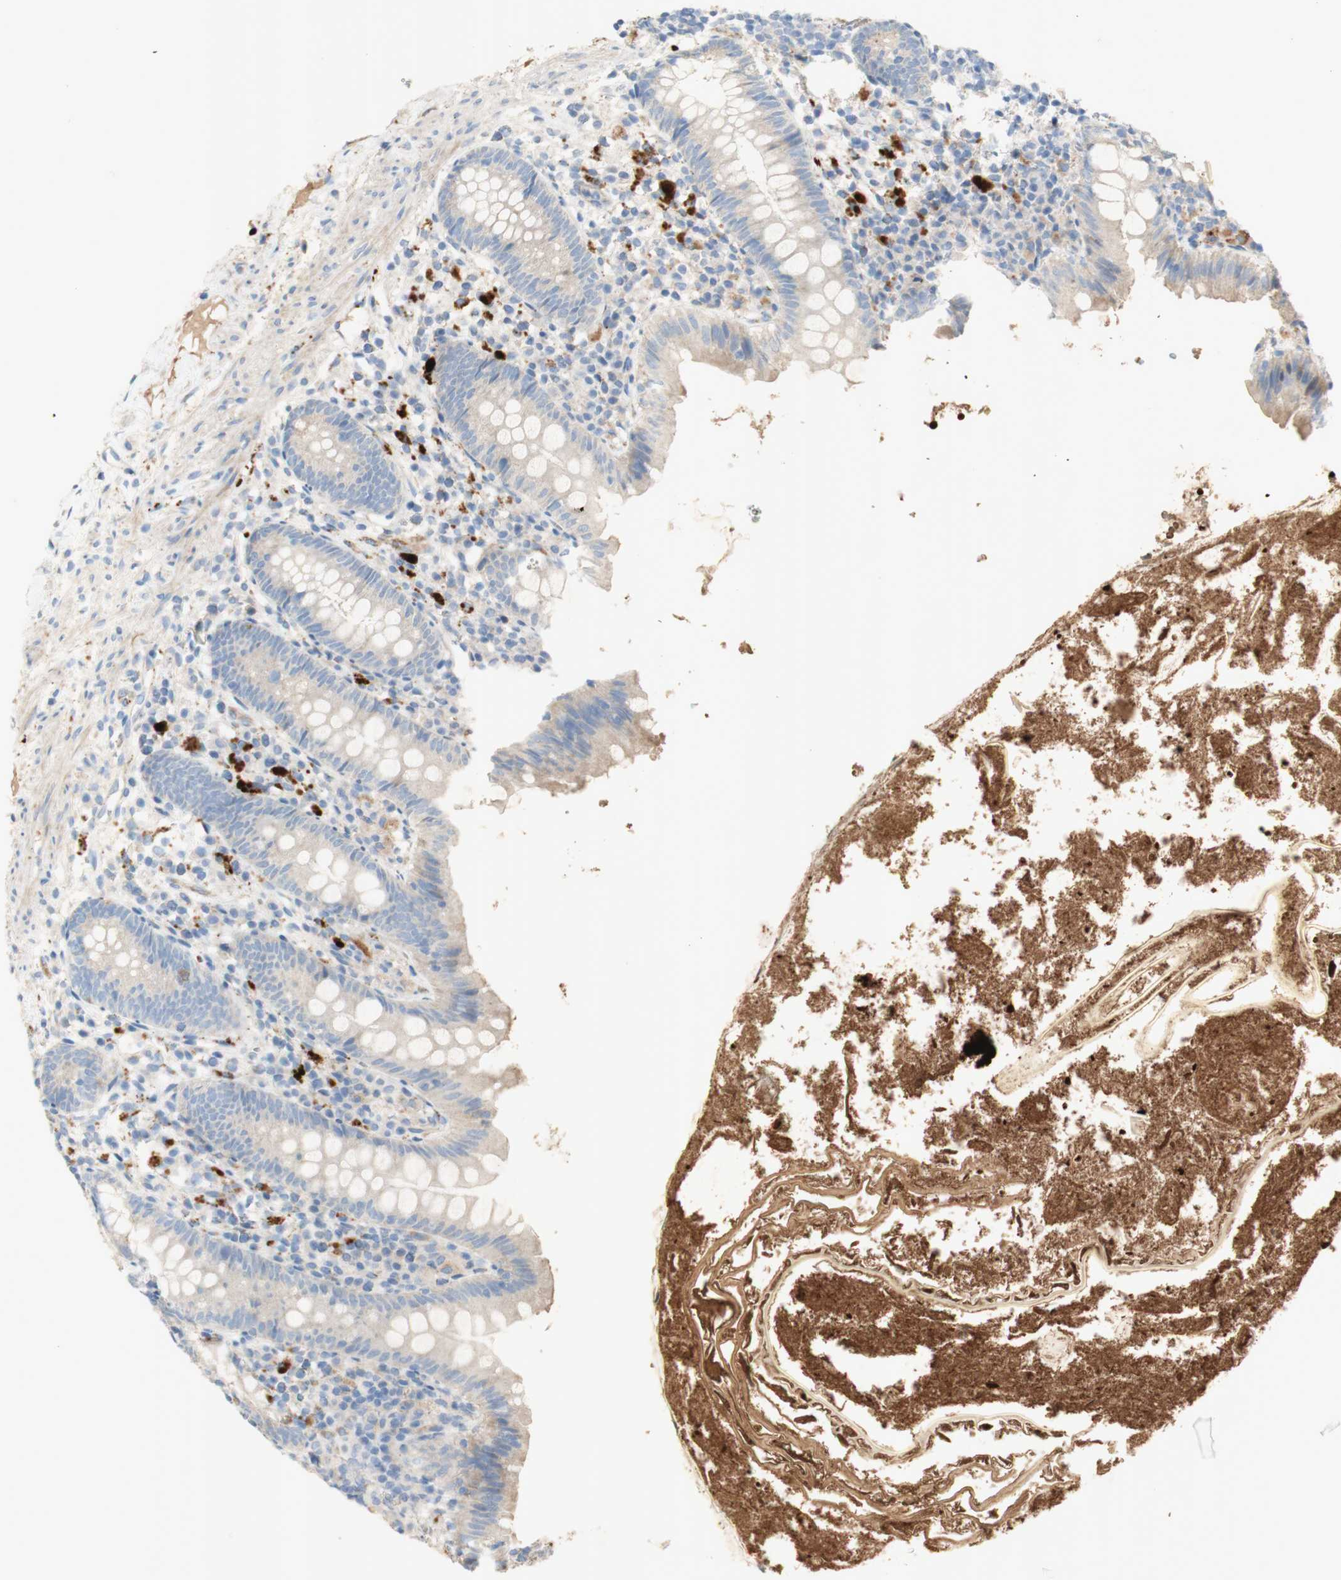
{"staining": {"intensity": "weak", "quantity": "25%-75%", "location": "cytoplasmic/membranous"}, "tissue": "appendix", "cell_type": "Glandular cells", "image_type": "normal", "snomed": [{"axis": "morphology", "description": "Normal tissue, NOS"}, {"axis": "topography", "description": "Appendix"}], "caption": "A low amount of weak cytoplasmic/membranous staining is identified in approximately 25%-75% of glandular cells in normal appendix.", "gene": "GAN", "patient": {"sex": "male", "age": 52}}